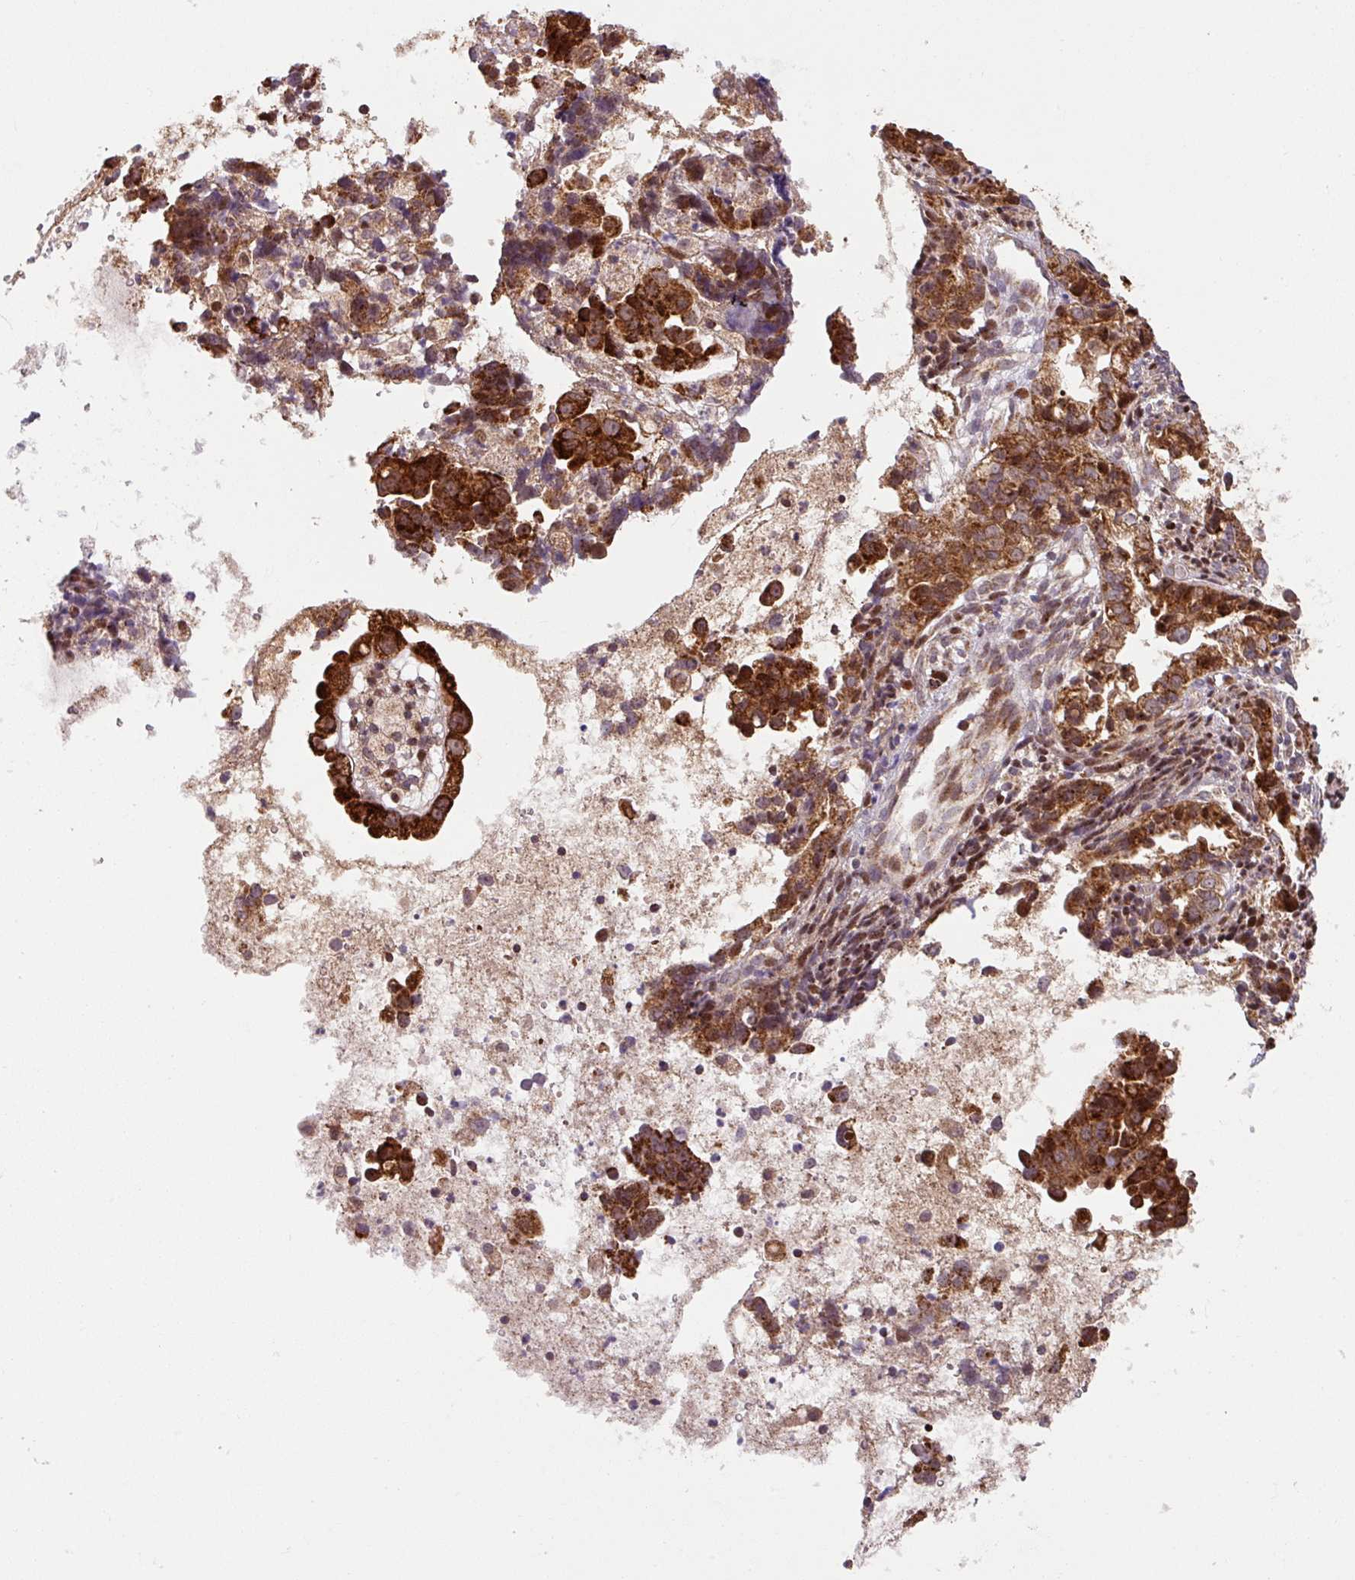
{"staining": {"intensity": "strong", "quantity": ">75%", "location": "cytoplasmic/membranous"}, "tissue": "endometrial cancer", "cell_type": "Tumor cells", "image_type": "cancer", "snomed": [{"axis": "morphology", "description": "Adenocarcinoma, NOS"}, {"axis": "topography", "description": "Endometrium"}], "caption": "IHC staining of adenocarcinoma (endometrial), which demonstrates high levels of strong cytoplasmic/membranous expression in approximately >75% of tumor cells indicating strong cytoplasmic/membranous protein staining. The staining was performed using DAB (3,3'-diaminobenzidine) (brown) for protein detection and nuclei were counterstained in hematoxylin (blue).", "gene": "SARS2", "patient": {"sex": "female", "age": 57}}